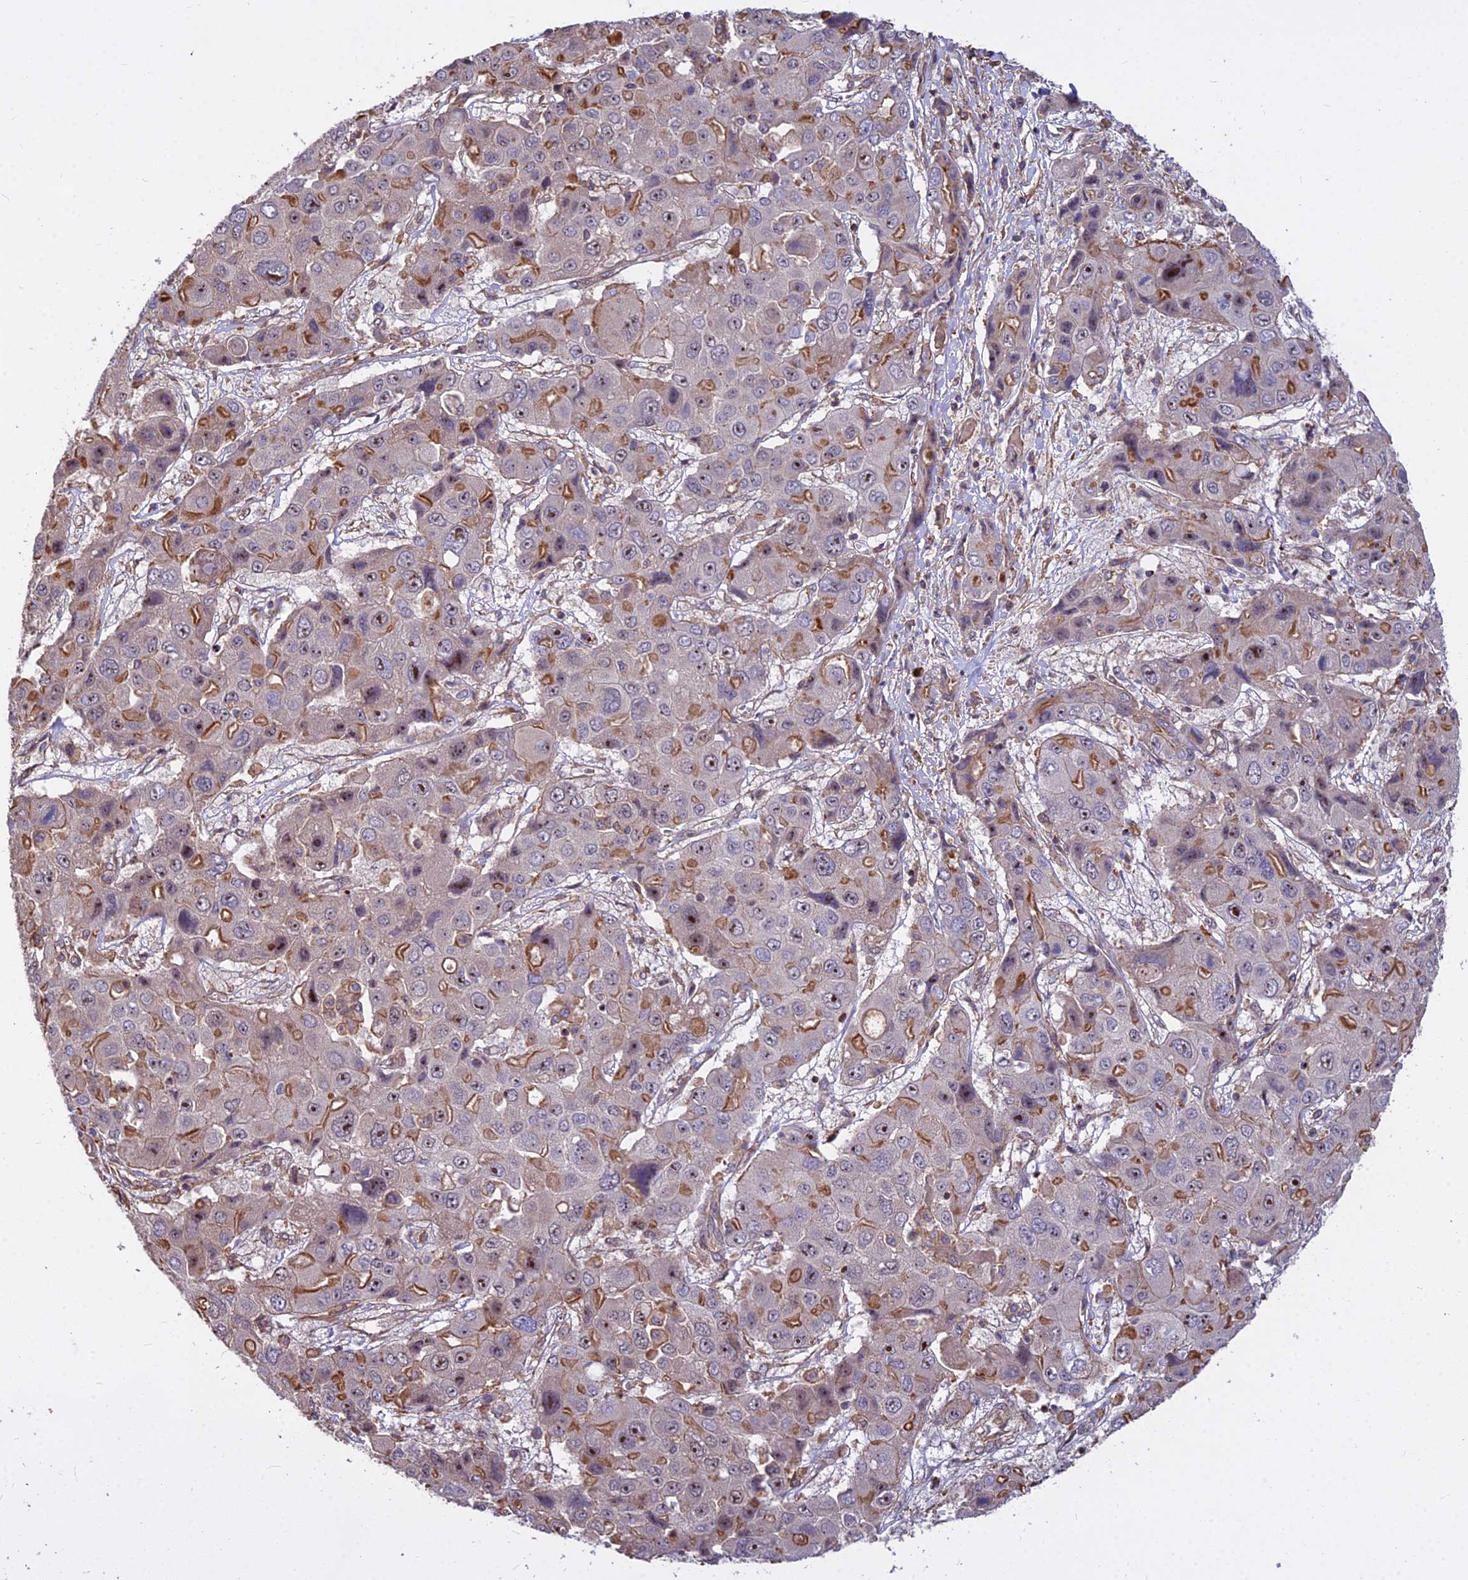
{"staining": {"intensity": "moderate", "quantity": "25%-75%", "location": "cytoplasmic/membranous"}, "tissue": "liver cancer", "cell_type": "Tumor cells", "image_type": "cancer", "snomed": [{"axis": "morphology", "description": "Cholangiocarcinoma"}, {"axis": "topography", "description": "Liver"}], "caption": "Liver cholangiocarcinoma stained for a protein (brown) demonstrates moderate cytoplasmic/membranous positive expression in approximately 25%-75% of tumor cells.", "gene": "TCEA3", "patient": {"sex": "male", "age": 67}}